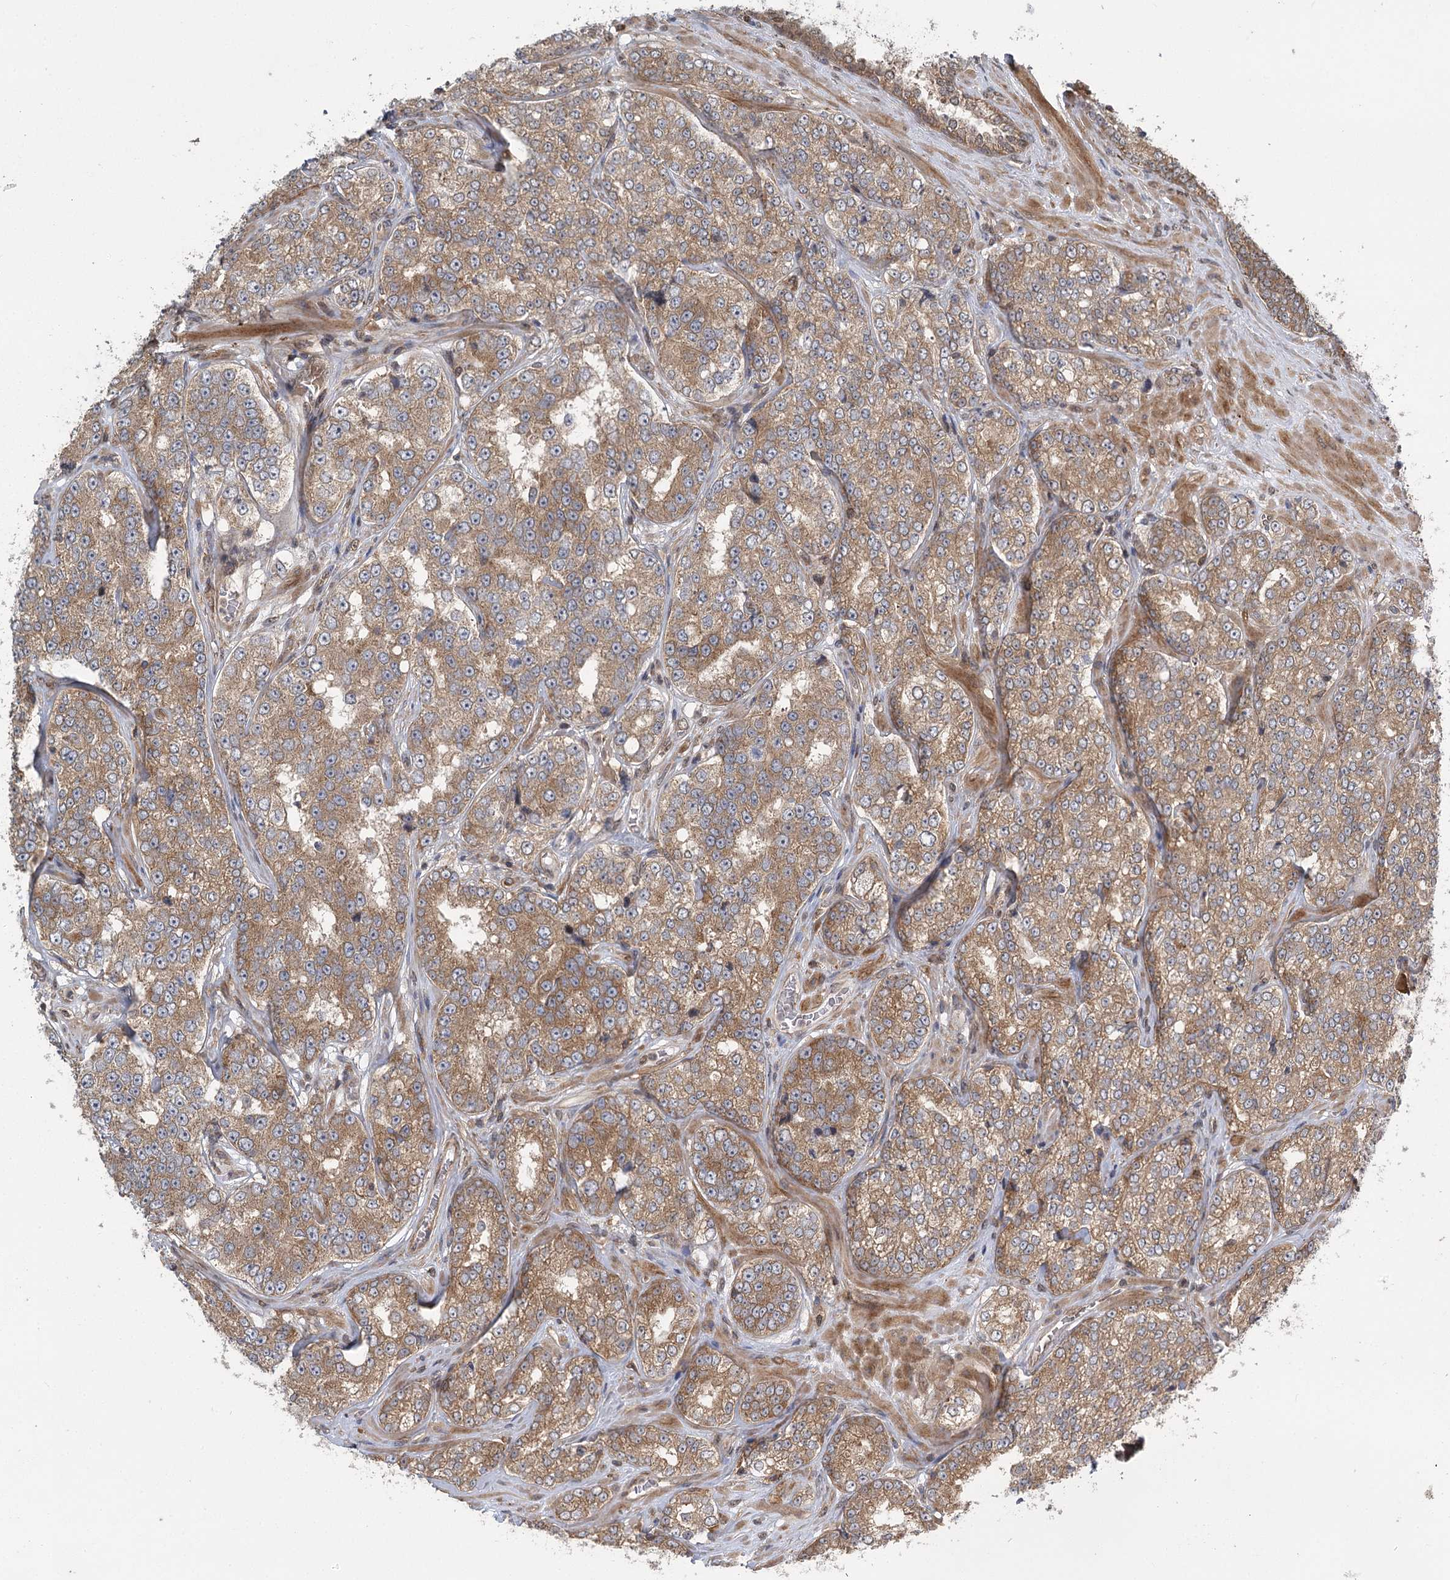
{"staining": {"intensity": "moderate", "quantity": ">75%", "location": "cytoplasmic/membranous"}, "tissue": "prostate cancer", "cell_type": "Tumor cells", "image_type": "cancer", "snomed": [{"axis": "morphology", "description": "Normal tissue, NOS"}, {"axis": "morphology", "description": "Adenocarcinoma, High grade"}, {"axis": "topography", "description": "Prostate"}], "caption": "About >75% of tumor cells in human high-grade adenocarcinoma (prostate) show moderate cytoplasmic/membranous protein staining as visualized by brown immunohistochemical staining.", "gene": "C12orf4", "patient": {"sex": "male", "age": 83}}